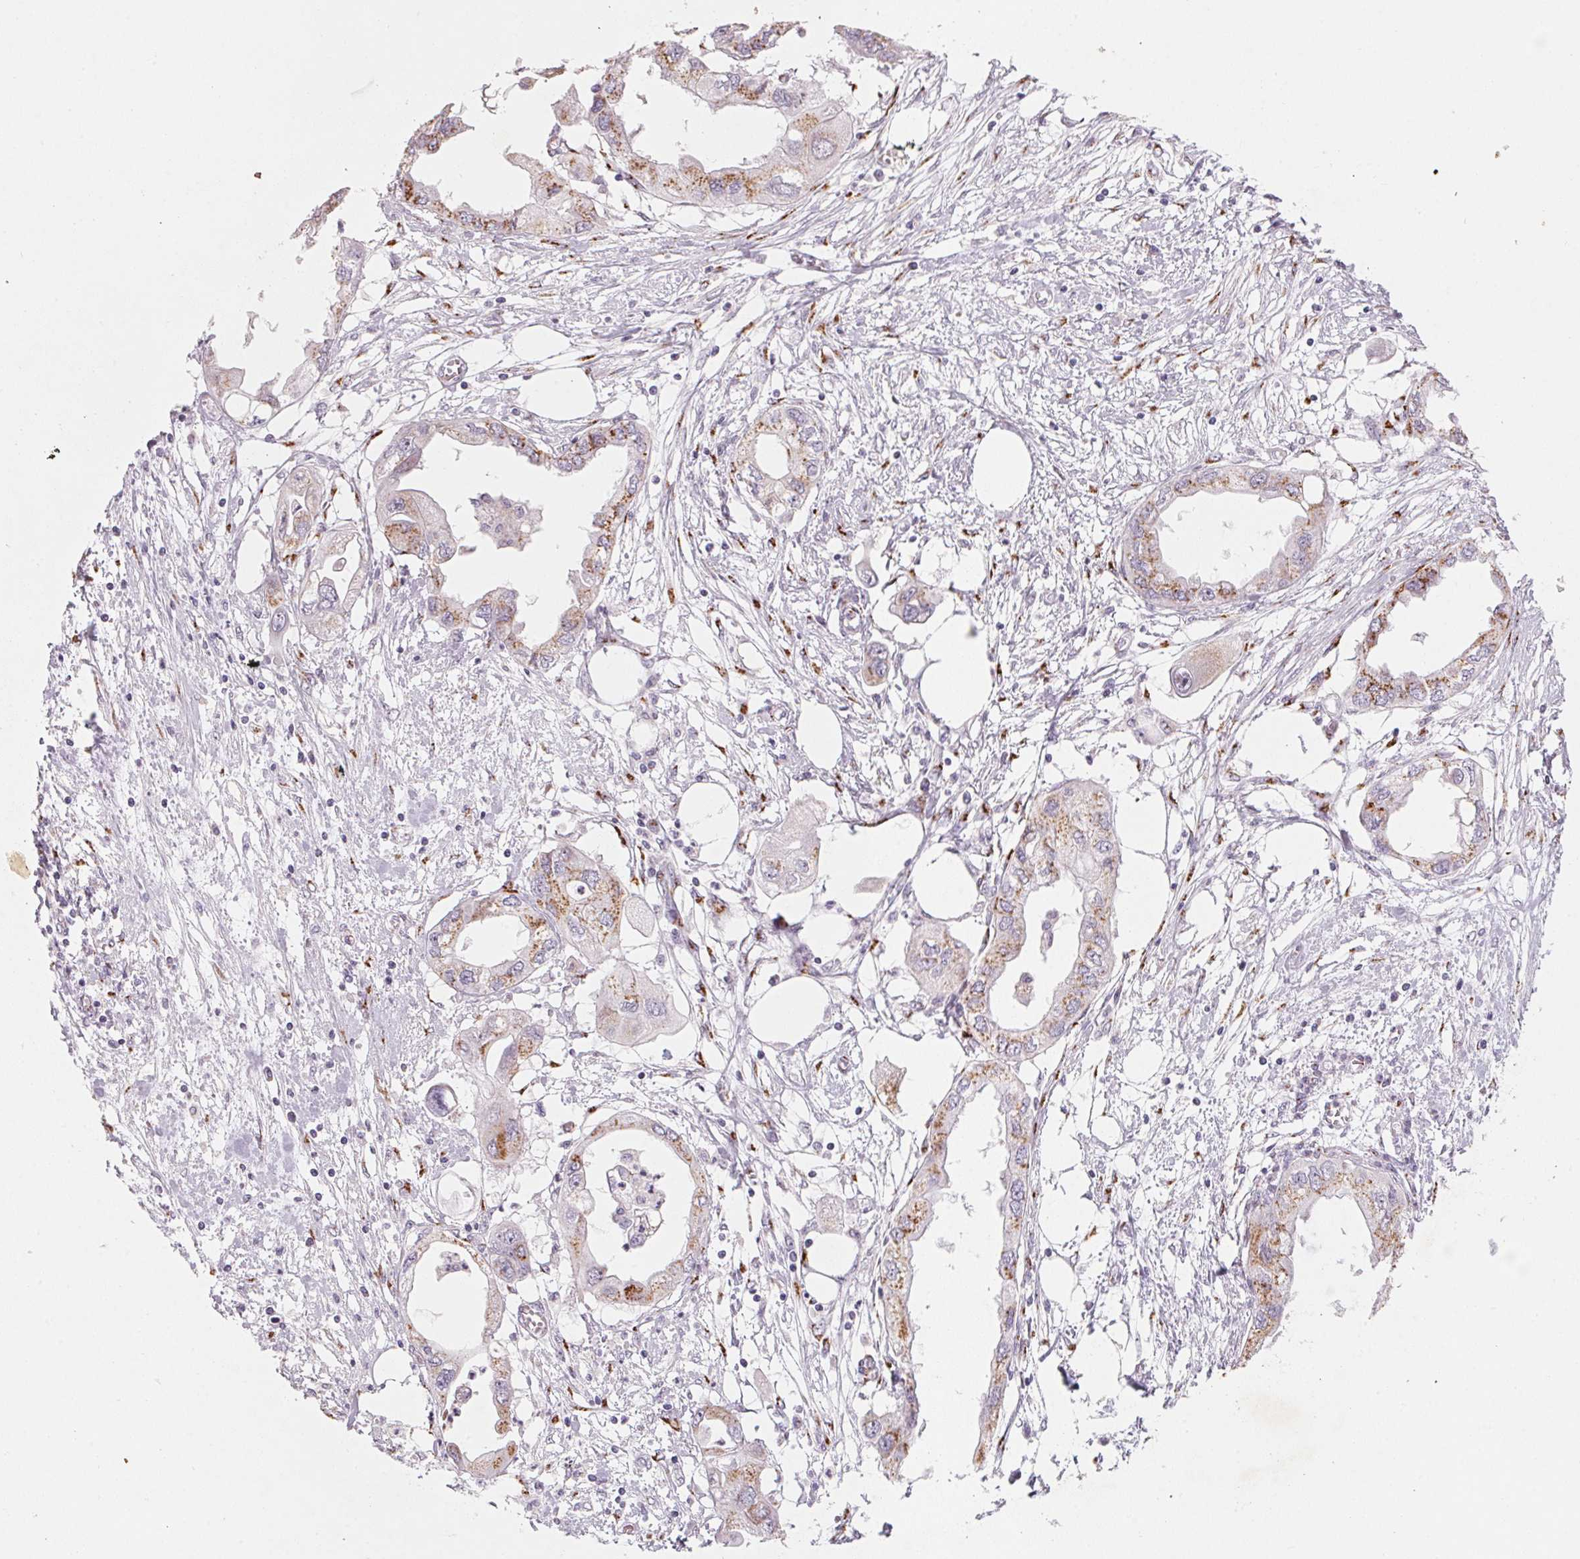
{"staining": {"intensity": "moderate", "quantity": ">75%", "location": "cytoplasmic/membranous"}, "tissue": "endometrial cancer", "cell_type": "Tumor cells", "image_type": "cancer", "snomed": [{"axis": "morphology", "description": "Adenocarcinoma, NOS"}, {"axis": "morphology", "description": "Adenocarcinoma, metastatic, NOS"}, {"axis": "topography", "description": "Adipose tissue"}, {"axis": "topography", "description": "Endometrium"}], "caption": "This image exhibits immunohistochemistry staining of endometrial cancer (adenocarcinoma), with medium moderate cytoplasmic/membranous expression in about >75% of tumor cells.", "gene": "RAB22A", "patient": {"sex": "female", "age": 67}}